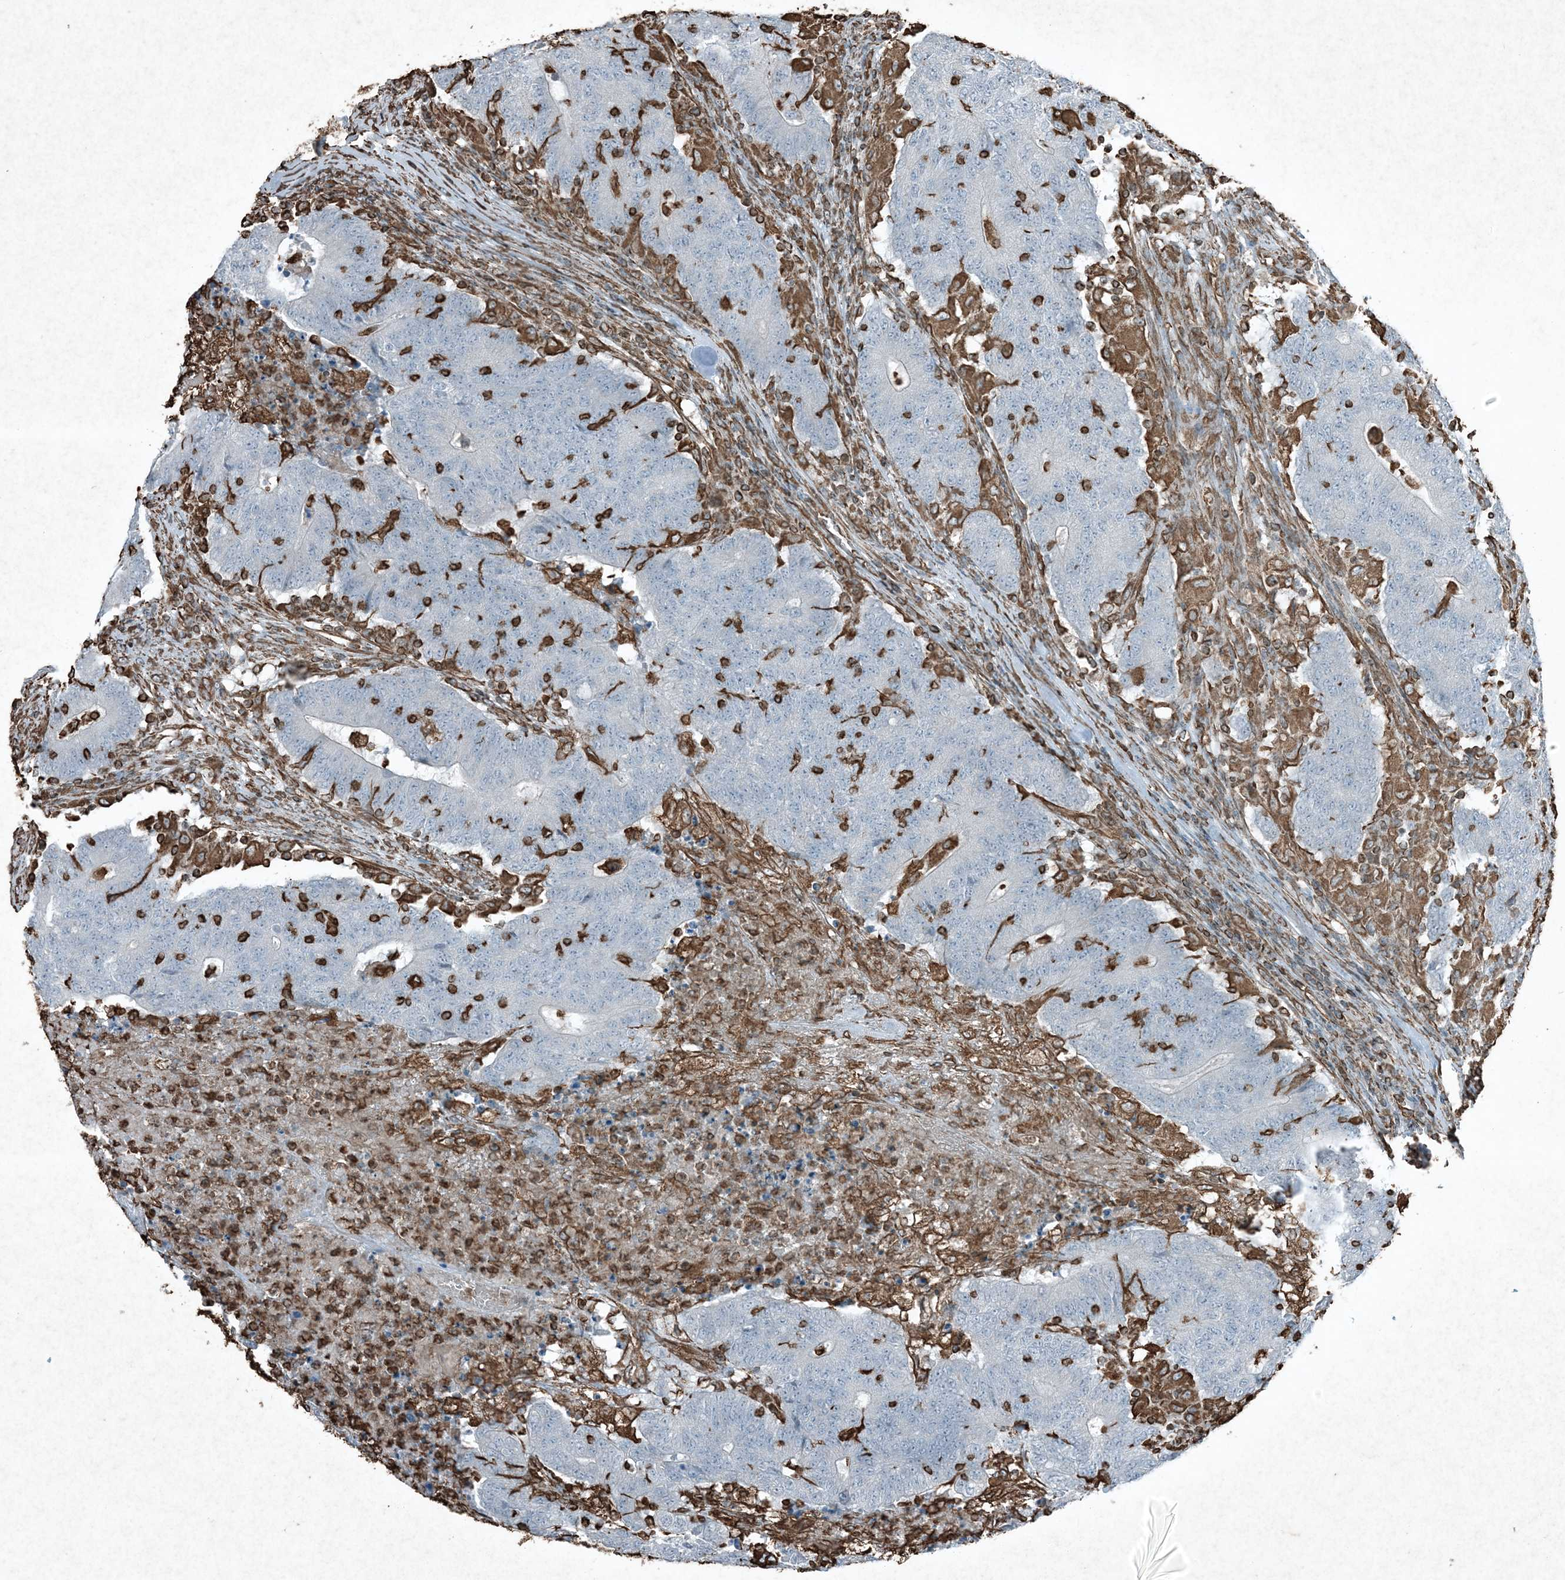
{"staining": {"intensity": "negative", "quantity": "none", "location": "none"}, "tissue": "colorectal cancer", "cell_type": "Tumor cells", "image_type": "cancer", "snomed": [{"axis": "morphology", "description": "Normal tissue, NOS"}, {"axis": "morphology", "description": "Adenocarcinoma, NOS"}, {"axis": "topography", "description": "Colon"}], "caption": "Micrograph shows no significant protein expression in tumor cells of colorectal adenocarcinoma.", "gene": "RYK", "patient": {"sex": "female", "age": 75}}